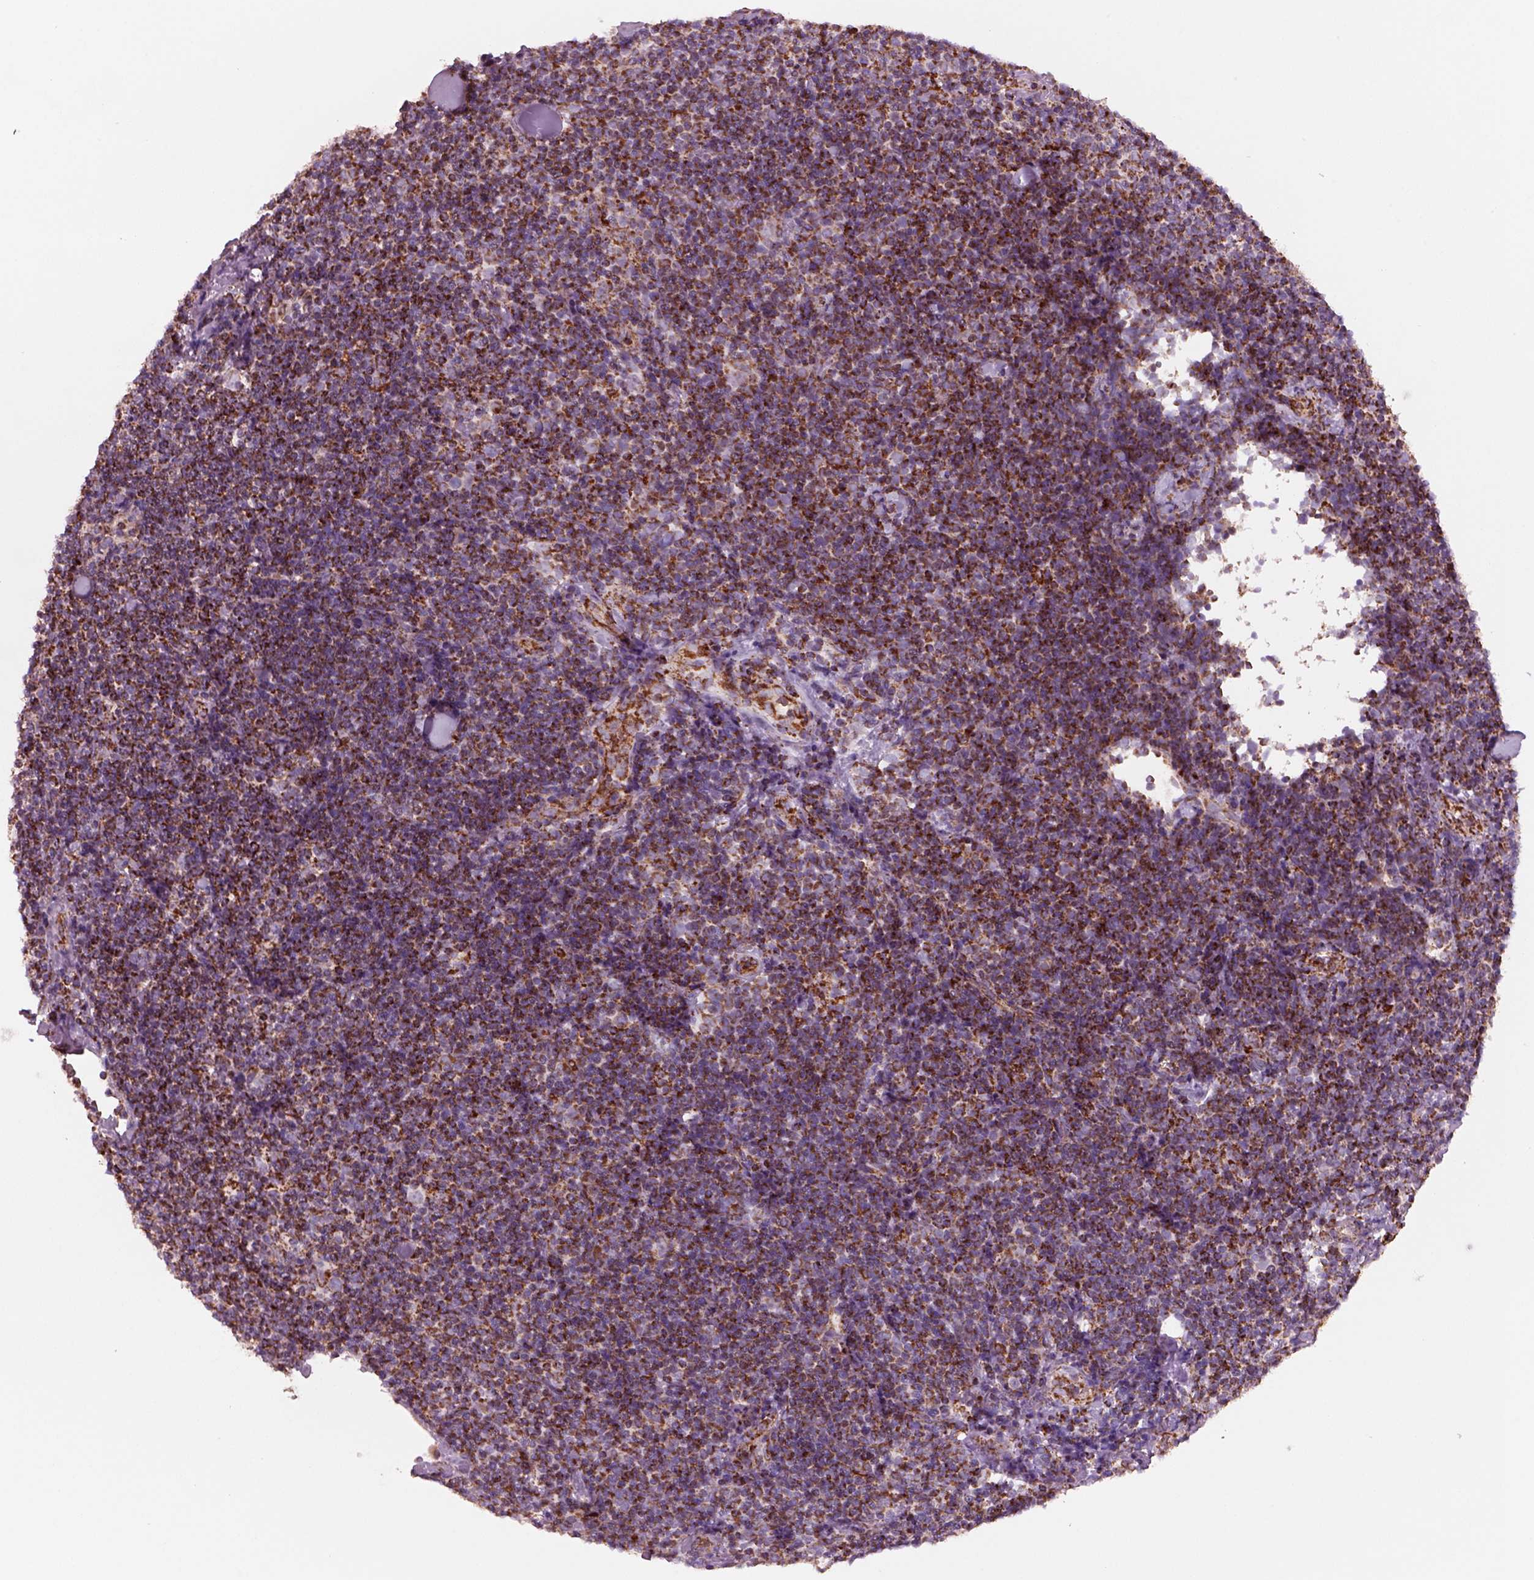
{"staining": {"intensity": "strong", "quantity": ">75%", "location": "cytoplasmic/membranous"}, "tissue": "lymphoma", "cell_type": "Tumor cells", "image_type": "cancer", "snomed": [{"axis": "morphology", "description": "Malignant lymphoma, non-Hodgkin's type, Low grade"}, {"axis": "topography", "description": "Lymph node"}], "caption": "Protein staining demonstrates strong cytoplasmic/membranous positivity in approximately >75% of tumor cells in malignant lymphoma, non-Hodgkin's type (low-grade).", "gene": "SLC25A24", "patient": {"sex": "female", "age": 56}}